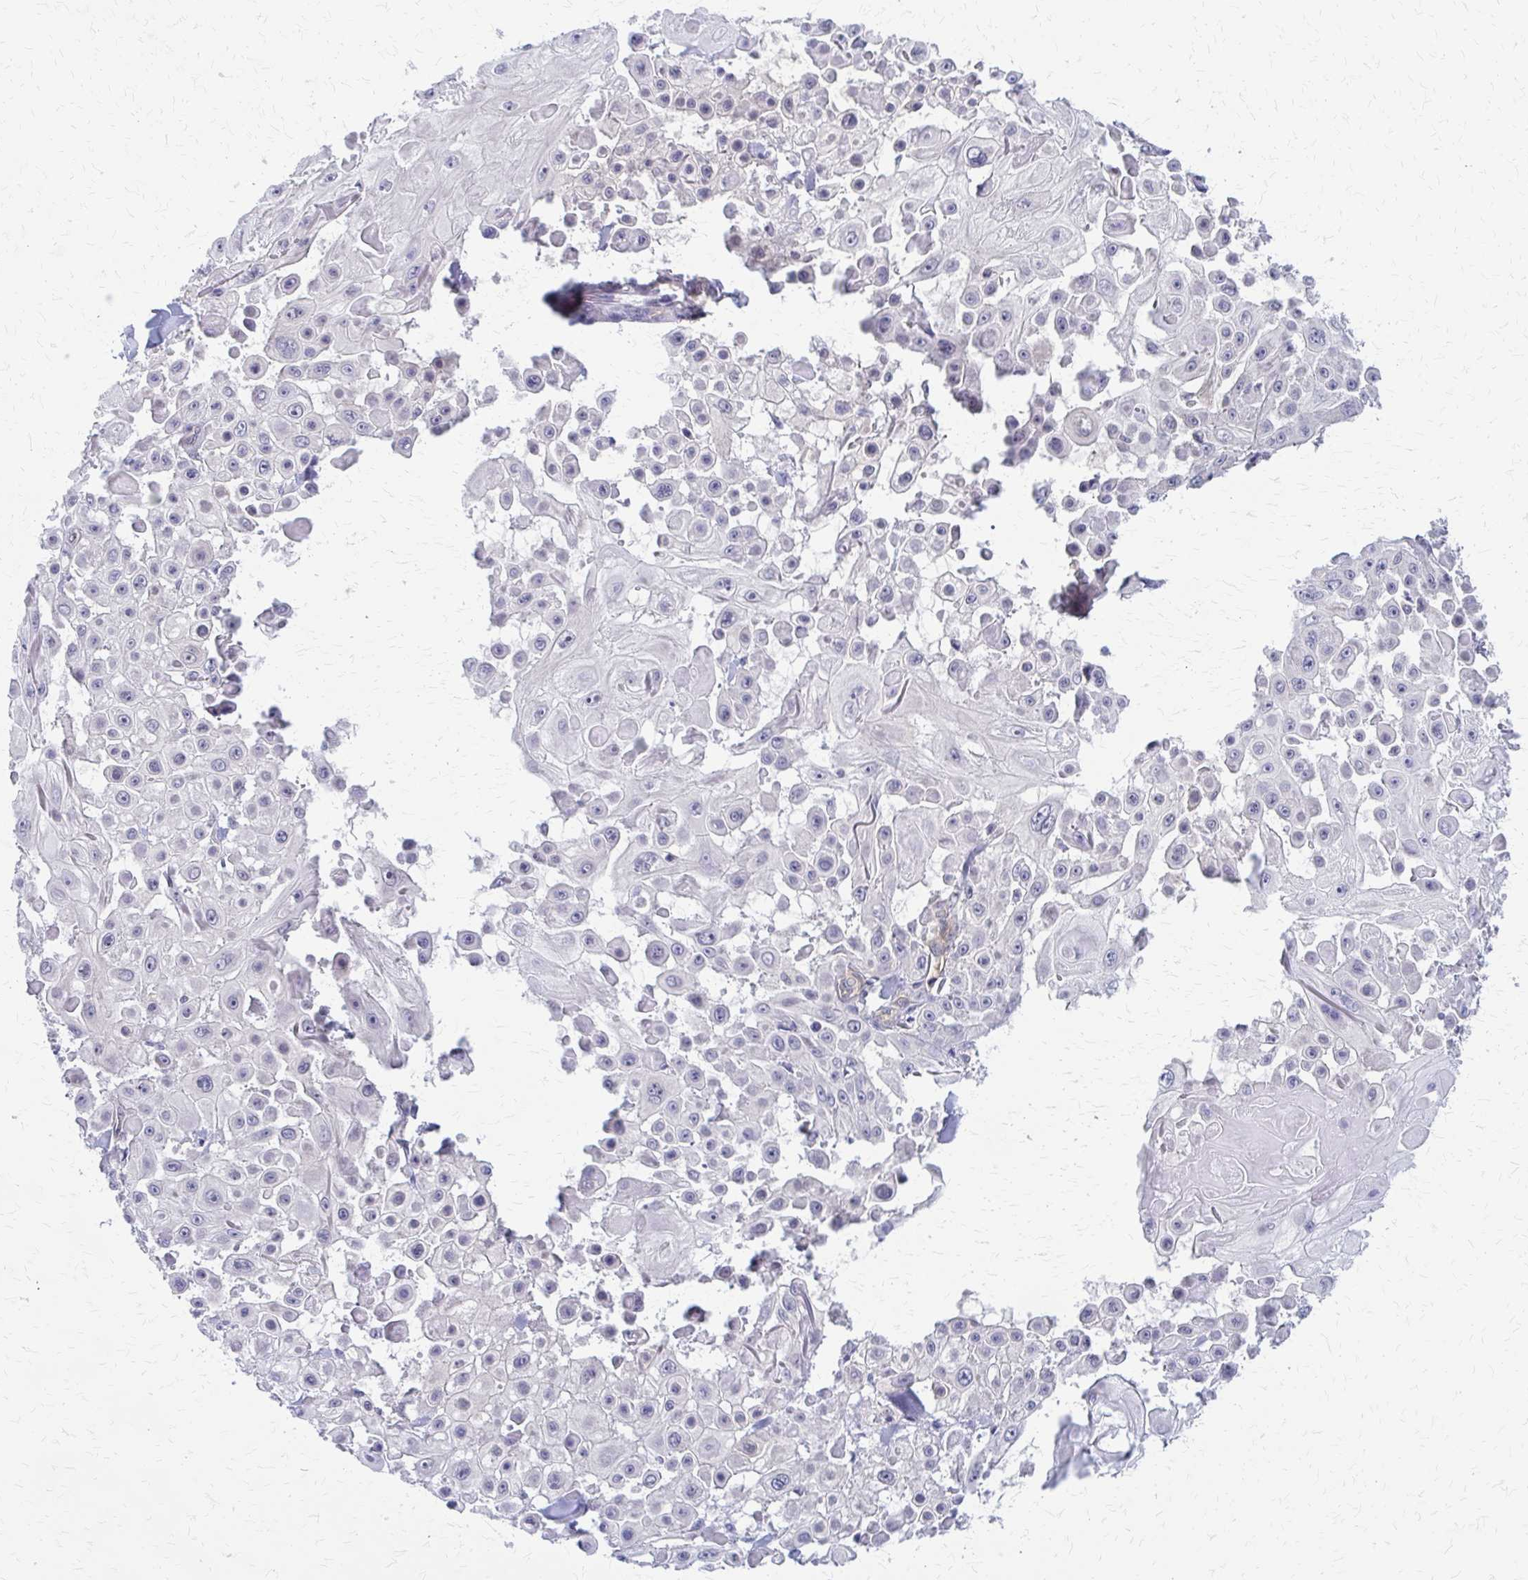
{"staining": {"intensity": "negative", "quantity": "none", "location": "none"}, "tissue": "skin cancer", "cell_type": "Tumor cells", "image_type": "cancer", "snomed": [{"axis": "morphology", "description": "Squamous cell carcinoma, NOS"}, {"axis": "topography", "description": "Skin"}], "caption": "High power microscopy histopathology image of an immunohistochemistry (IHC) micrograph of skin cancer (squamous cell carcinoma), revealing no significant staining in tumor cells. (Immunohistochemistry (ihc), brightfield microscopy, high magnification).", "gene": "CLIC2", "patient": {"sex": "male", "age": 91}}